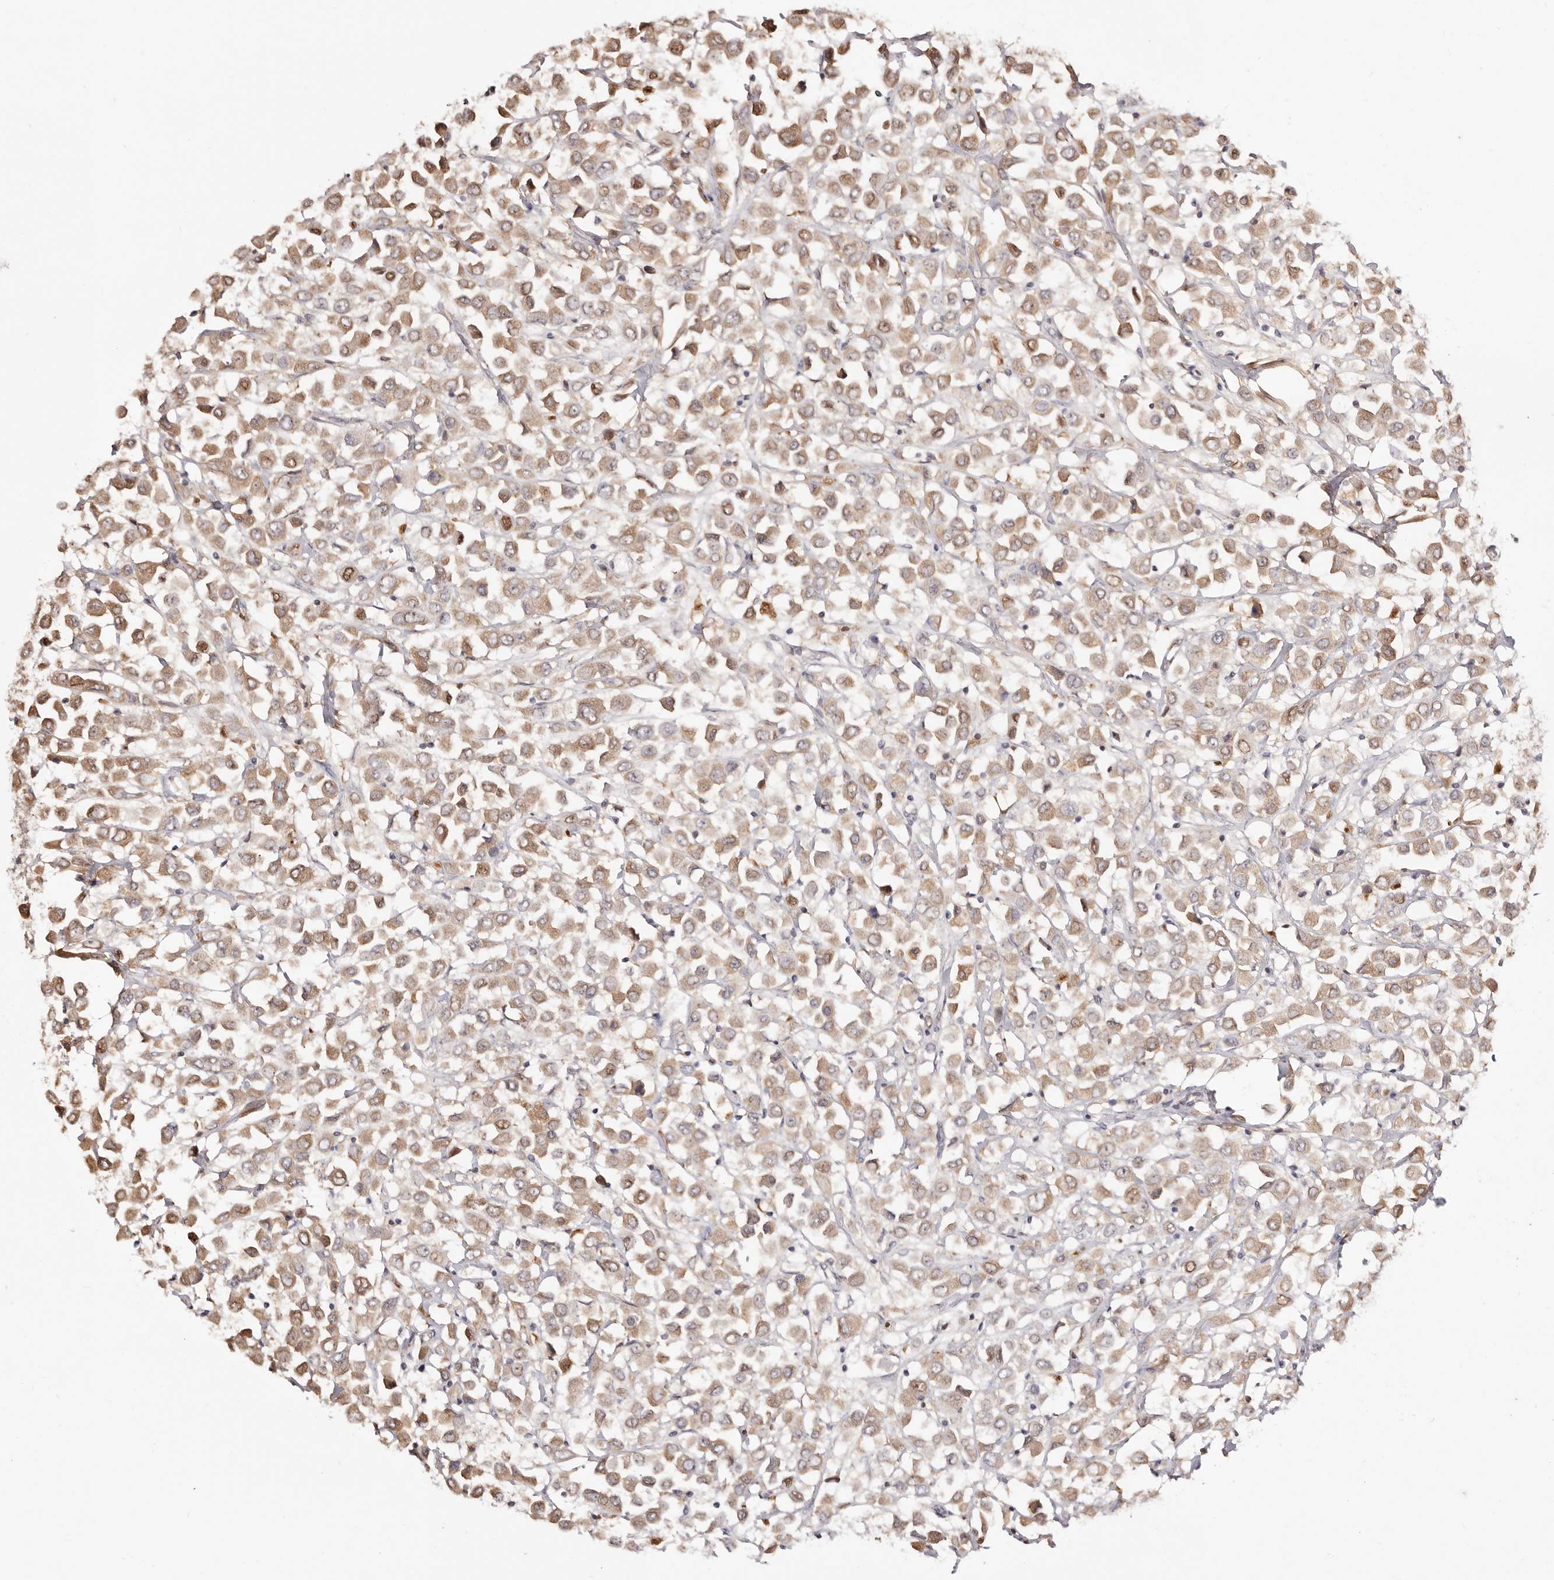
{"staining": {"intensity": "moderate", "quantity": ">75%", "location": "cytoplasmic/membranous,nuclear"}, "tissue": "breast cancer", "cell_type": "Tumor cells", "image_type": "cancer", "snomed": [{"axis": "morphology", "description": "Duct carcinoma"}, {"axis": "topography", "description": "Breast"}], "caption": "Immunohistochemistry staining of breast cancer, which displays medium levels of moderate cytoplasmic/membranous and nuclear expression in about >75% of tumor cells indicating moderate cytoplasmic/membranous and nuclear protein positivity. The staining was performed using DAB (3,3'-diaminobenzidine) (brown) for protein detection and nuclei were counterstained in hematoxylin (blue).", "gene": "TKT", "patient": {"sex": "female", "age": 61}}